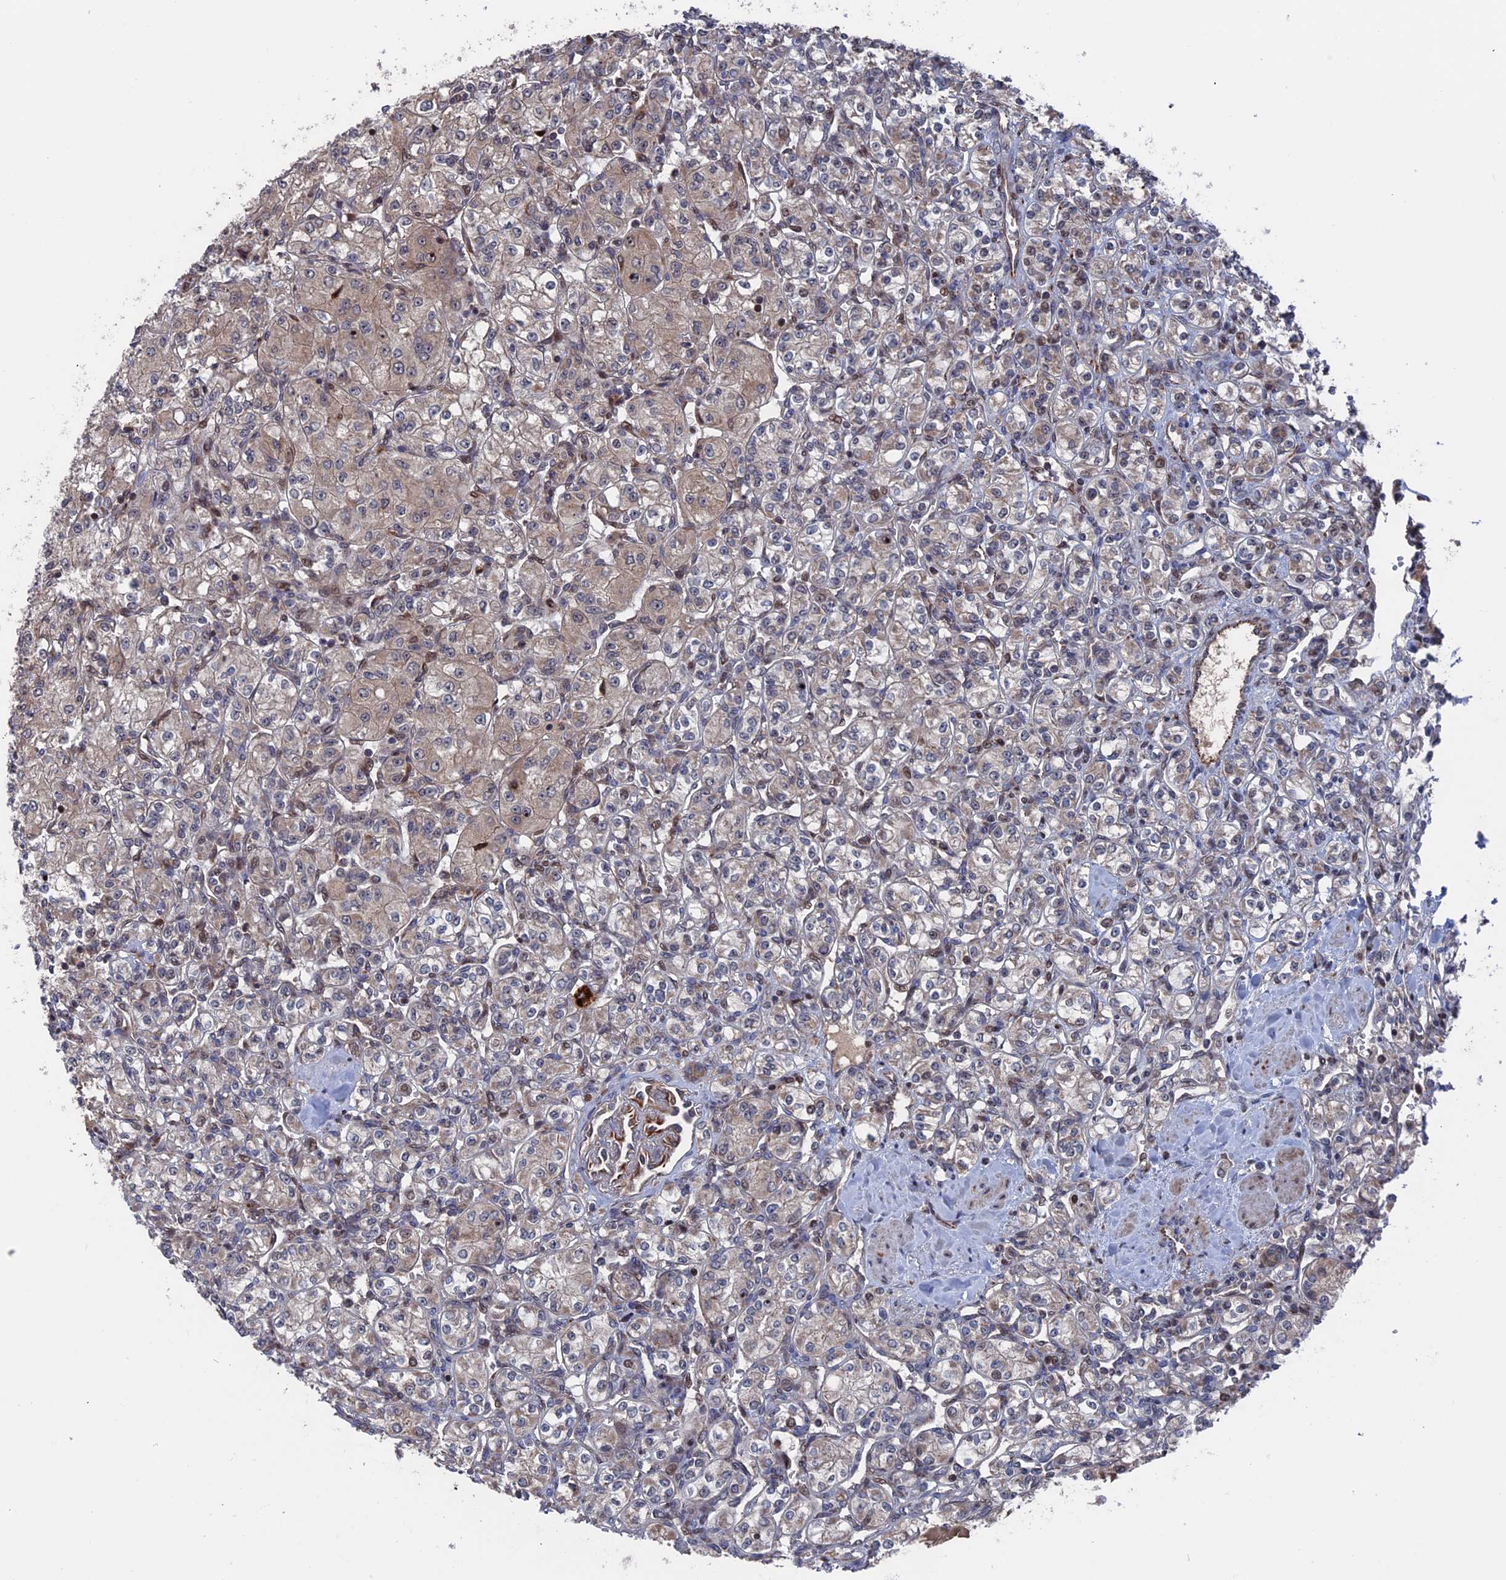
{"staining": {"intensity": "weak", "quantity": "<25%", "location": "cytoplasmic/membranous"}, "tissue": "renal cancer", "cell_type": "Tumor cells", "image_type": "cancer", "snomed": [{"axis": "morphology", "description": "Adenocarcinoma, NOS"}, {"axis": "topography", "description": "Kidney"}], "caption": "This is a micrograph of immunohistochemistry staining of renal cancer, which shows no expression in tumor cells.", "gene": "PLA2G15", "patient": {"sex": "male", "age": 77}}